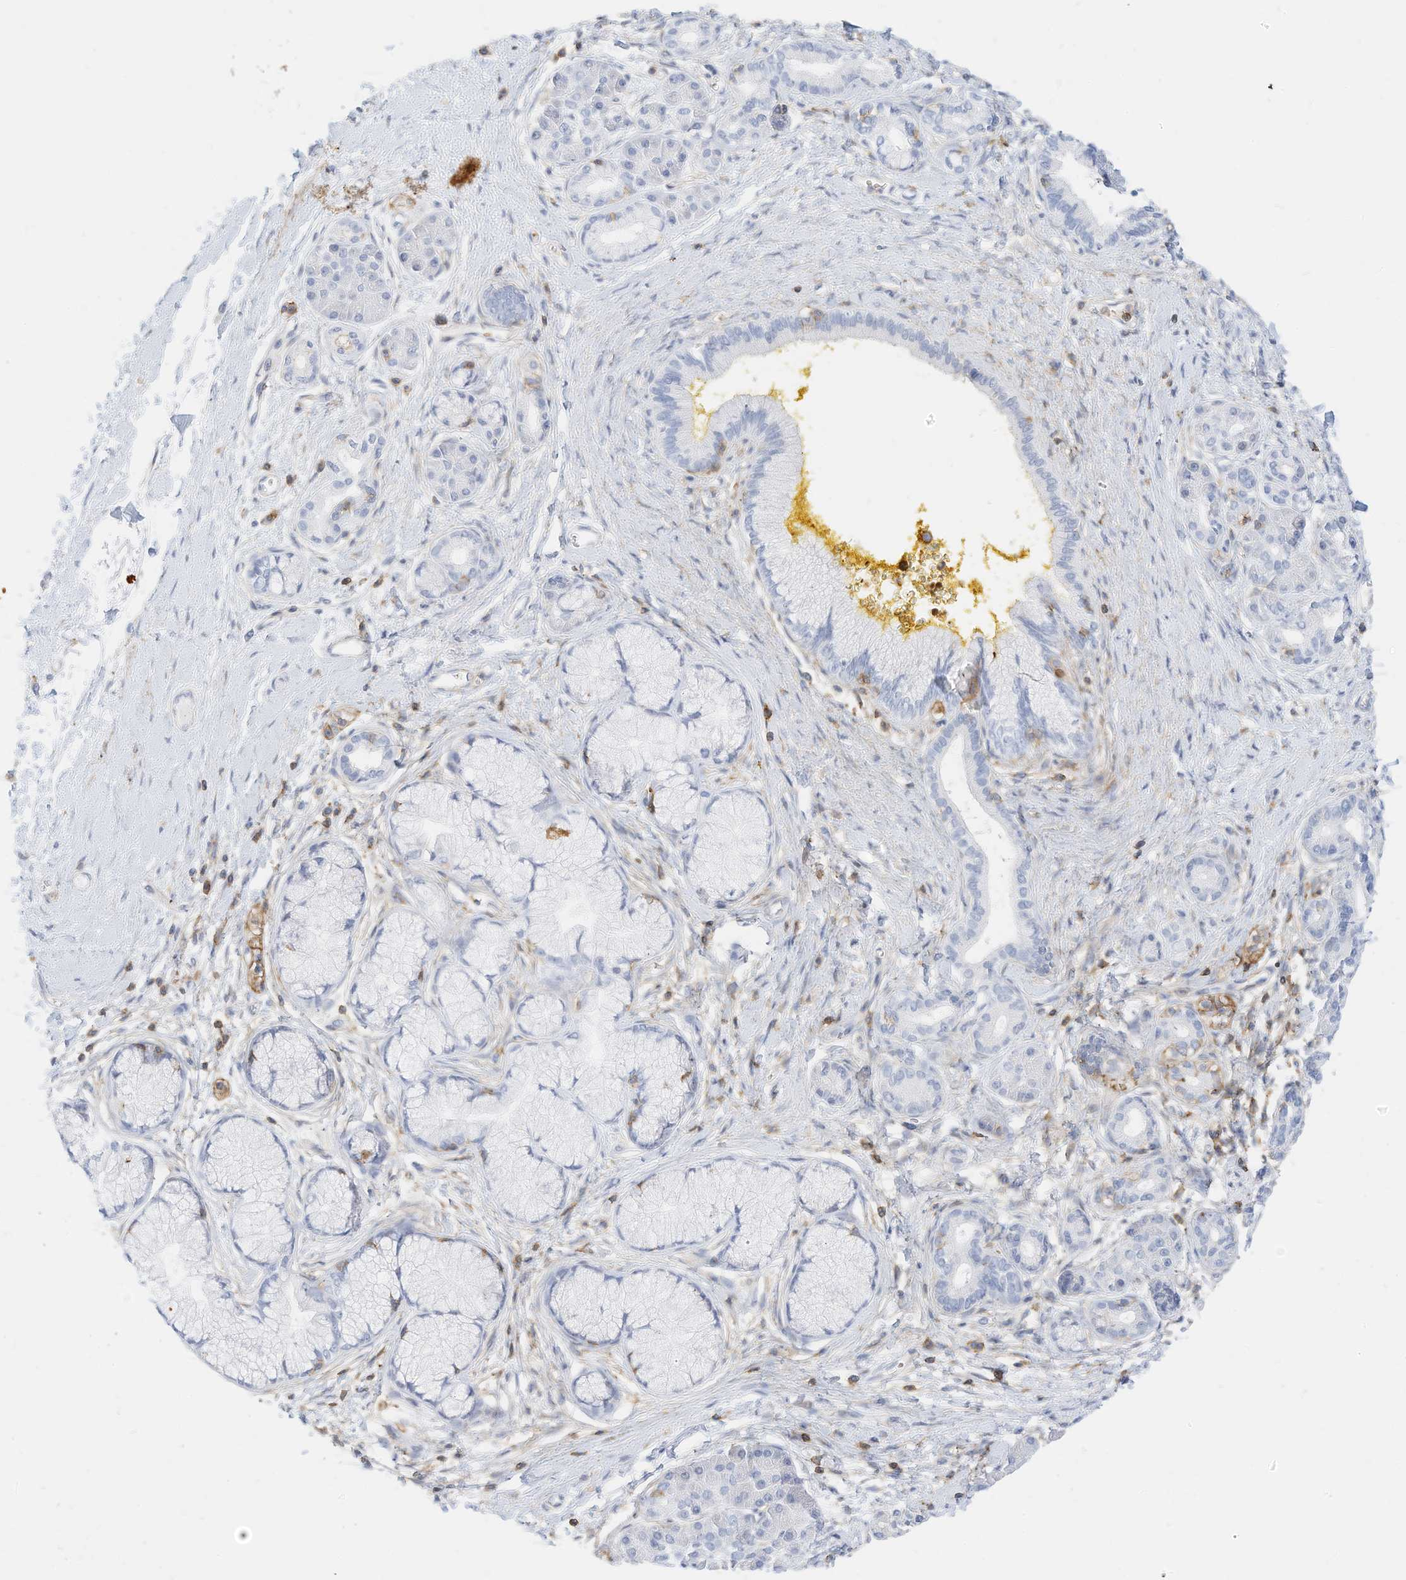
{"staining": {"intensity": "negative", "quantity": "none", "location": "none"}, "tissue": "pancreatic cancer", "cell_type": "Tumor cells", "image_type": "cancer", "snomed": [{"axis": "morphology", "description": "Adenocarcinoma, NOS"}, {"axis": "topography", "description": "Pancreas"}], "caption": "Immunohistochemistry (IHC) image of neoplastic tissue: pancreatic cancer stained with DAB (3,3'-diaminobenzidine) demonstrates no significant protein positivity in tumor cells.", "gene": "TXNDC9", "patient": {"sex": "male", "age": 58}}